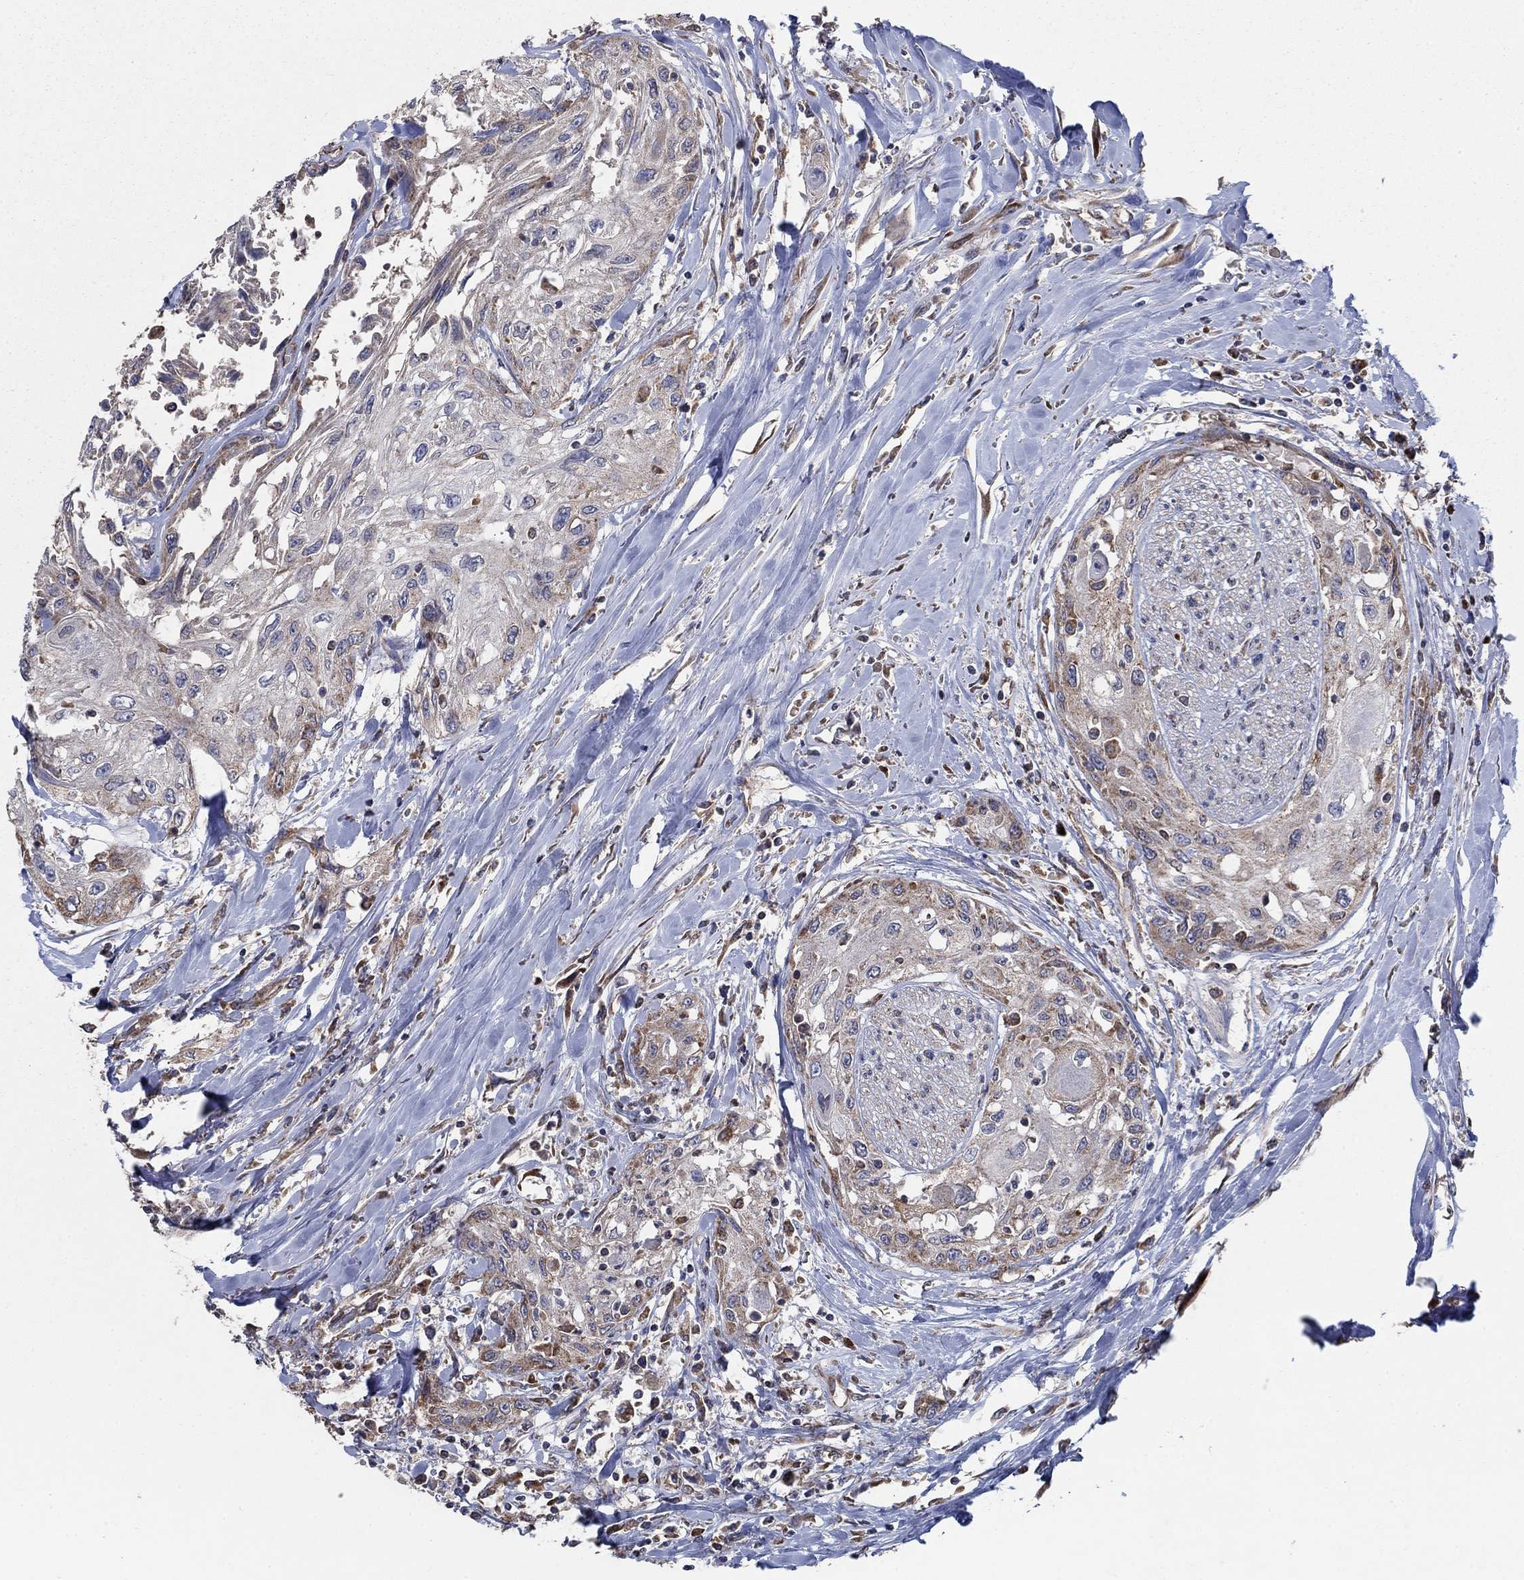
{"staining": {"intensity": "moderate", "quantity": "<25%", "location": "cytoplasmic/membranous"}, "tissue": "head and neck cancer", "cell_type": "Tumor cells", "image_type": "cancer", "snomed": [{"axis": "morphology", "description": "Normal tissue, NOS"}, {"axis": "morphology", "description": "Squamous cell carcinoma, NOS"}, {"axis": "topography", "description": "Oral tissue"}, {"axis": "topography", "description": "Peripheral nerve tissue"}, {"axis": "topography", "description": "Head-Neck"}], "caption": "Protein staining reveals moderate cytoplasmic/membranous expression in about <25% of tumor cells in head and neck cancer (squamous cell carcinoma).", "gene": "NCEH1", "patient": {"sex": "female", "age": 59}}